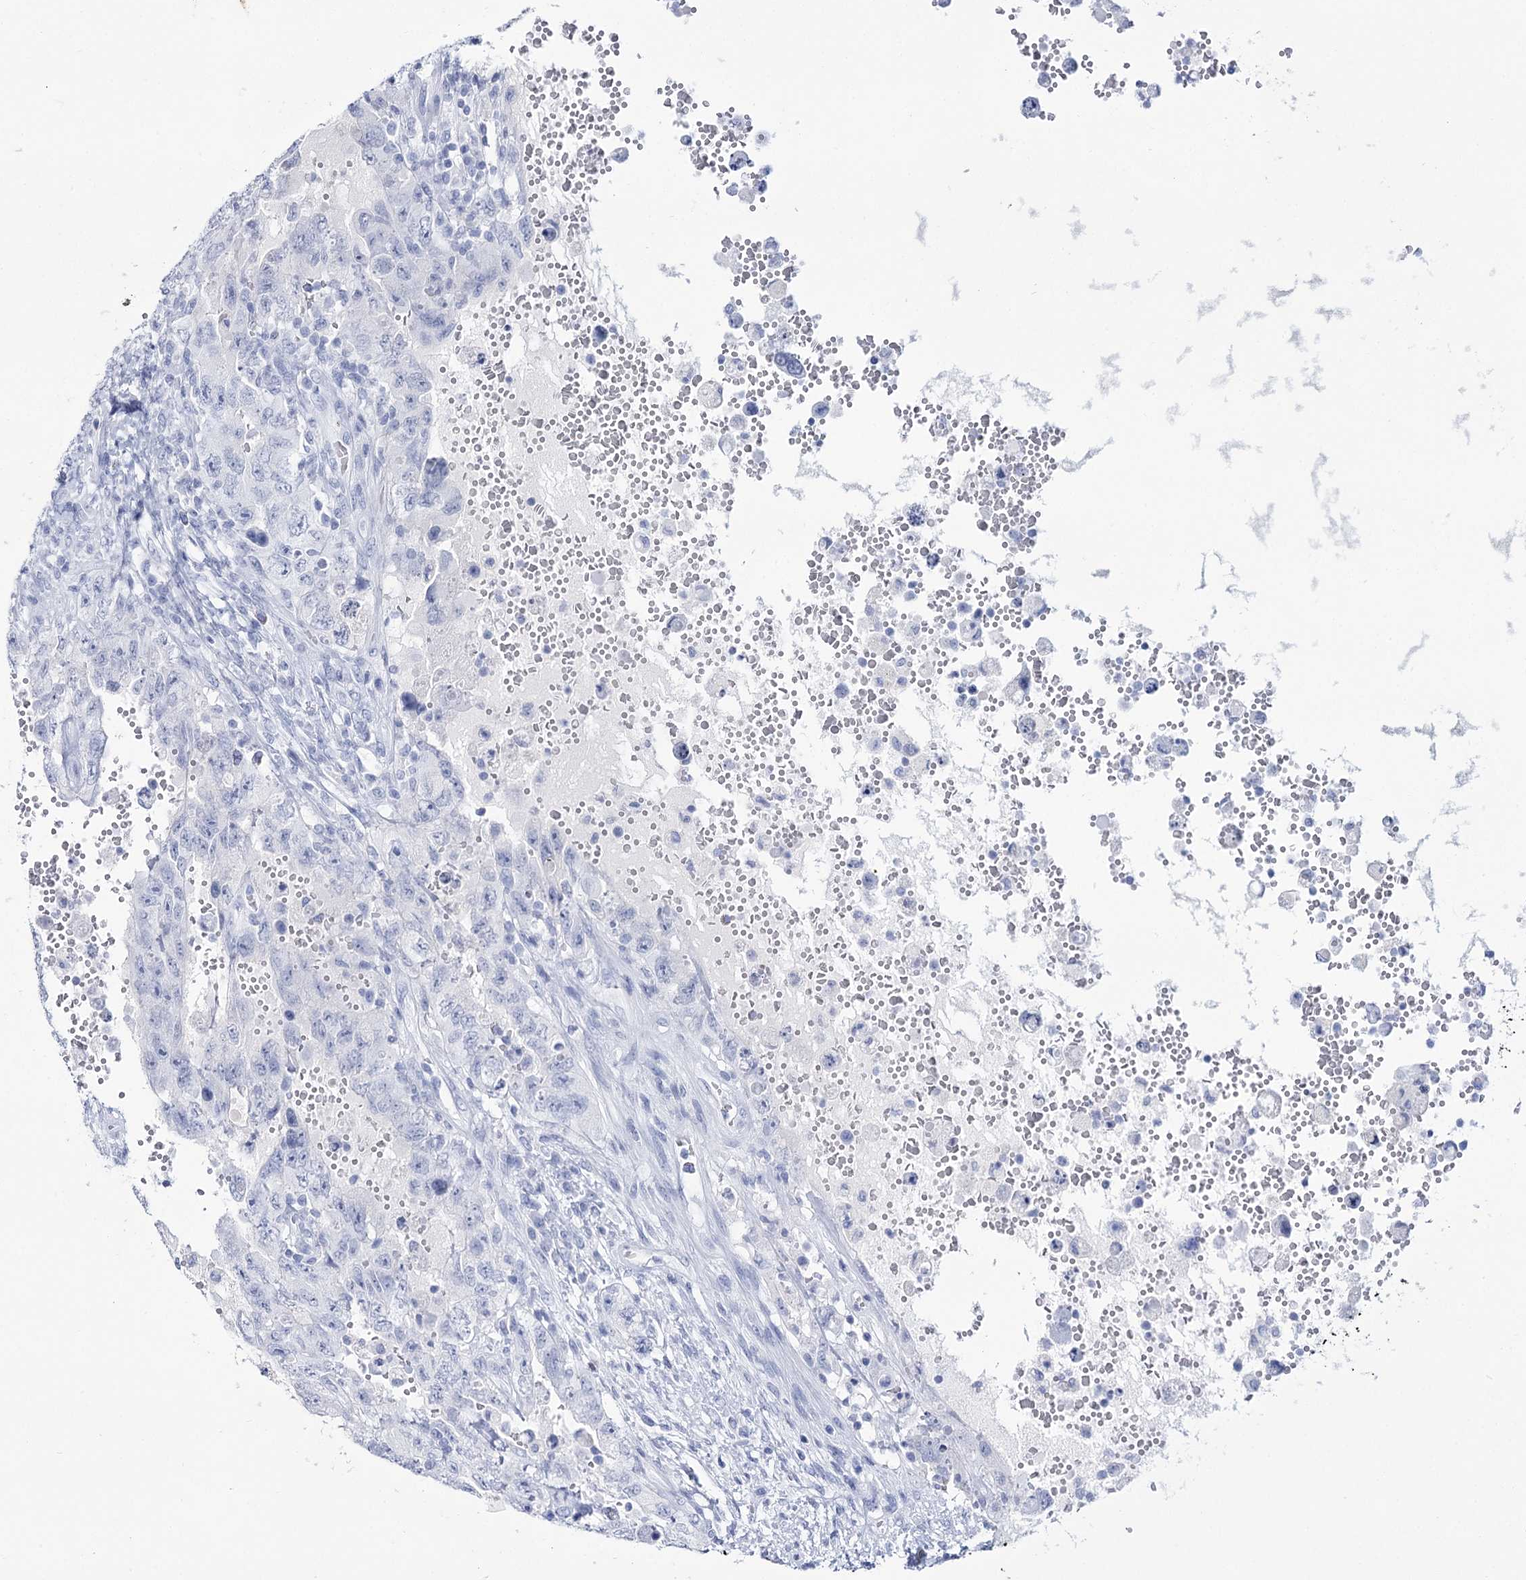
{"staining": {"intensity": "negative", "quantity": "none", "location": "none"}, "tissue": "testis cancer", "cell_type": "Tumor cells", "image_type": "cancer", "snomed": [{"axis": "morphology", "description": "Carcinoma, Embryonal, NOS"}, {"axis": "topography", "description": "Testis"}], "caption": "An IHC histopathology image of testis embryonal carcinoma is shown. There is no staining in tumor cells of testis embryonal carcinoma. (Brightfield microscopy of DAB (3,3'-diaminobenzidine) IHC at high magnification).", "gene": "RNF186", "patient": {"sex": "male", "age": 26}}